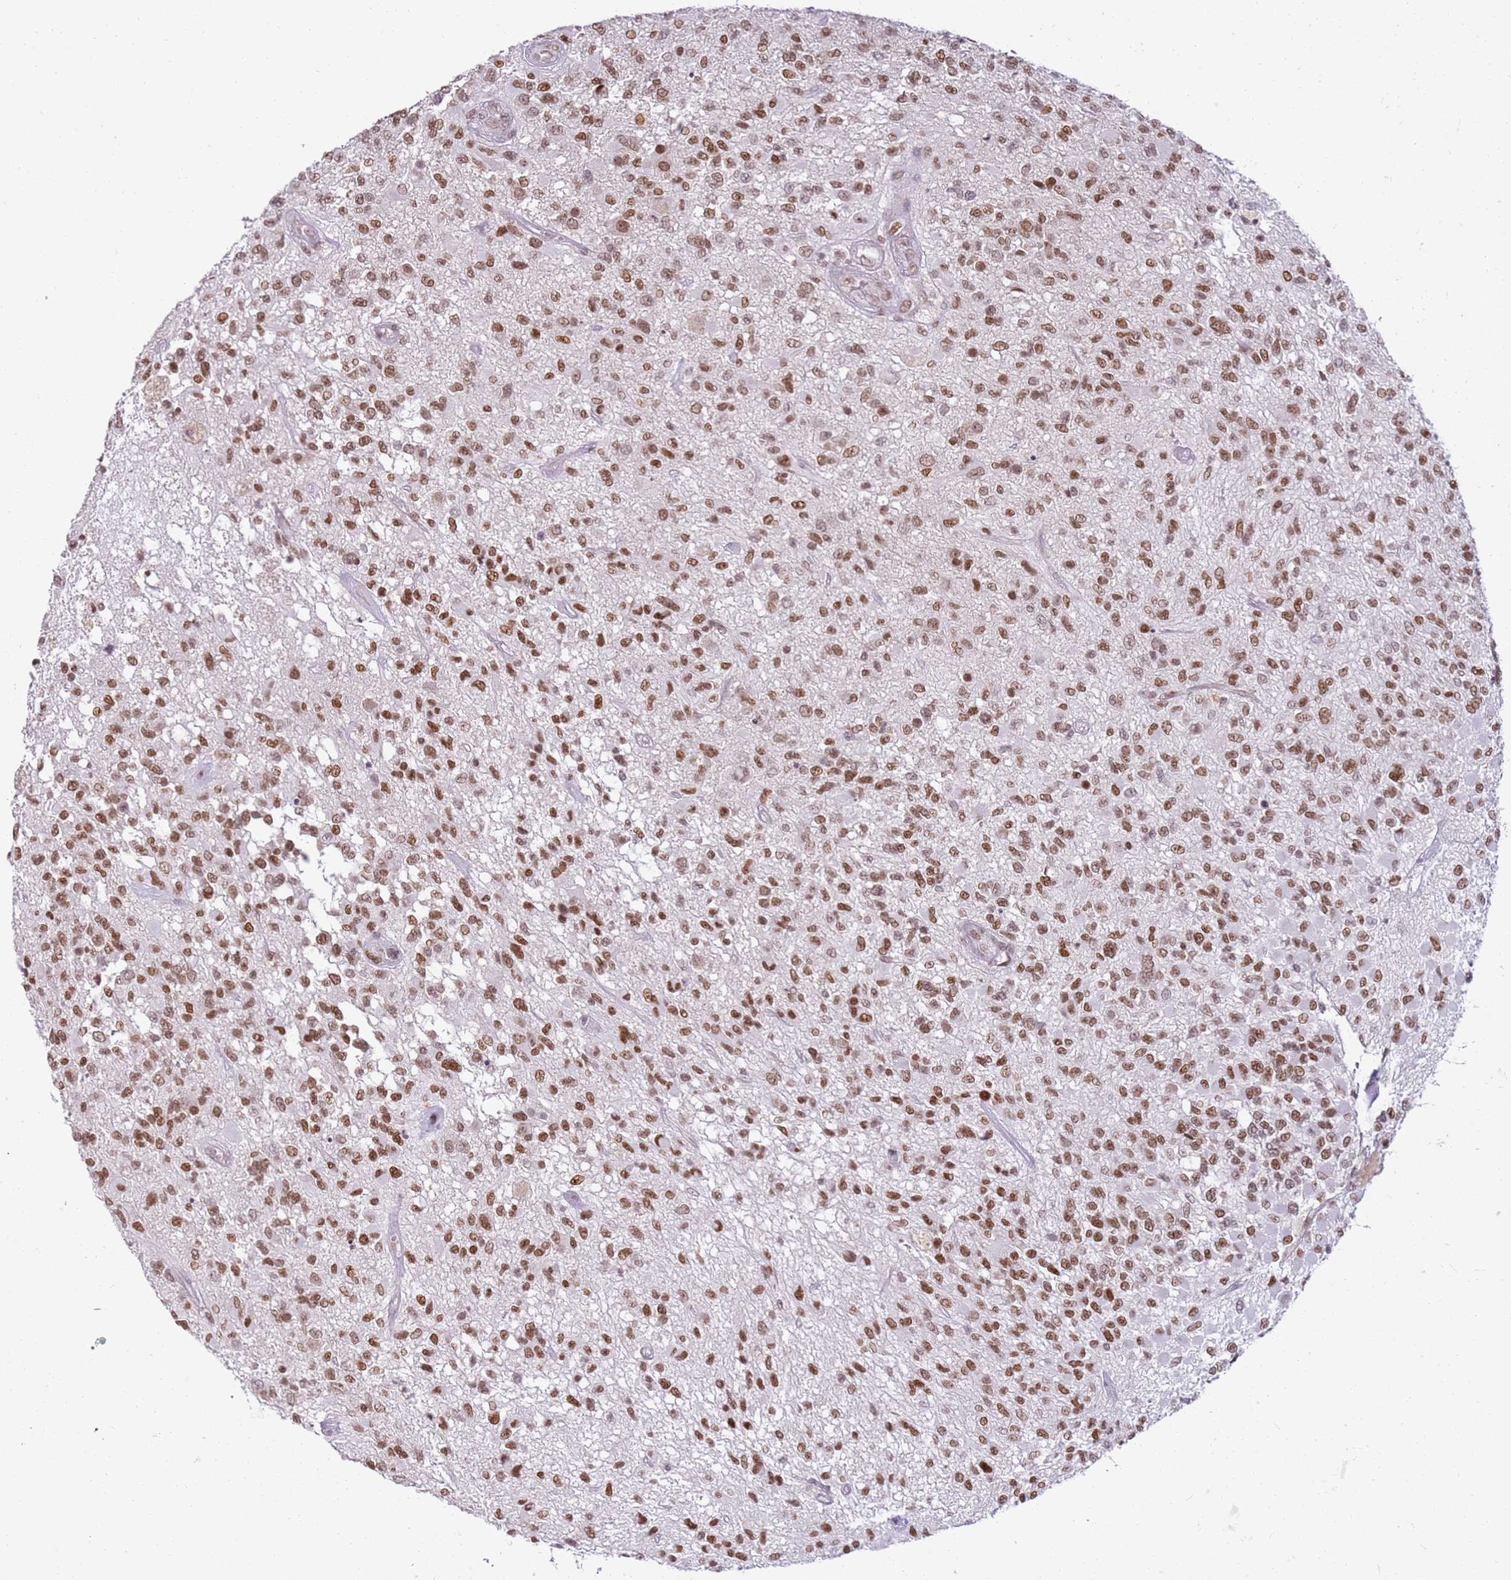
{"staining": {"intensity": "moderate", "quantity": ">75%", "location": "nuclear"}, "tissue": "glioma", "cell_type": "Tumor cells", "image_type": "cancer", "snomed": [{"axis": "morphology", "description": "Glioma, malignant, High grade"}, {"axis": "morphology", "description": "Glioblastoma, NOS"}, {"axis": "topography", "description": "Brain"}], "caption": "IHC of high-grade glioma (malignant) exhibits medium levels of moderate nuclear staining in approximately >75% of tumor cells.", "gene": "PHC2", "patient": {"sex": "male", "age": 60}}